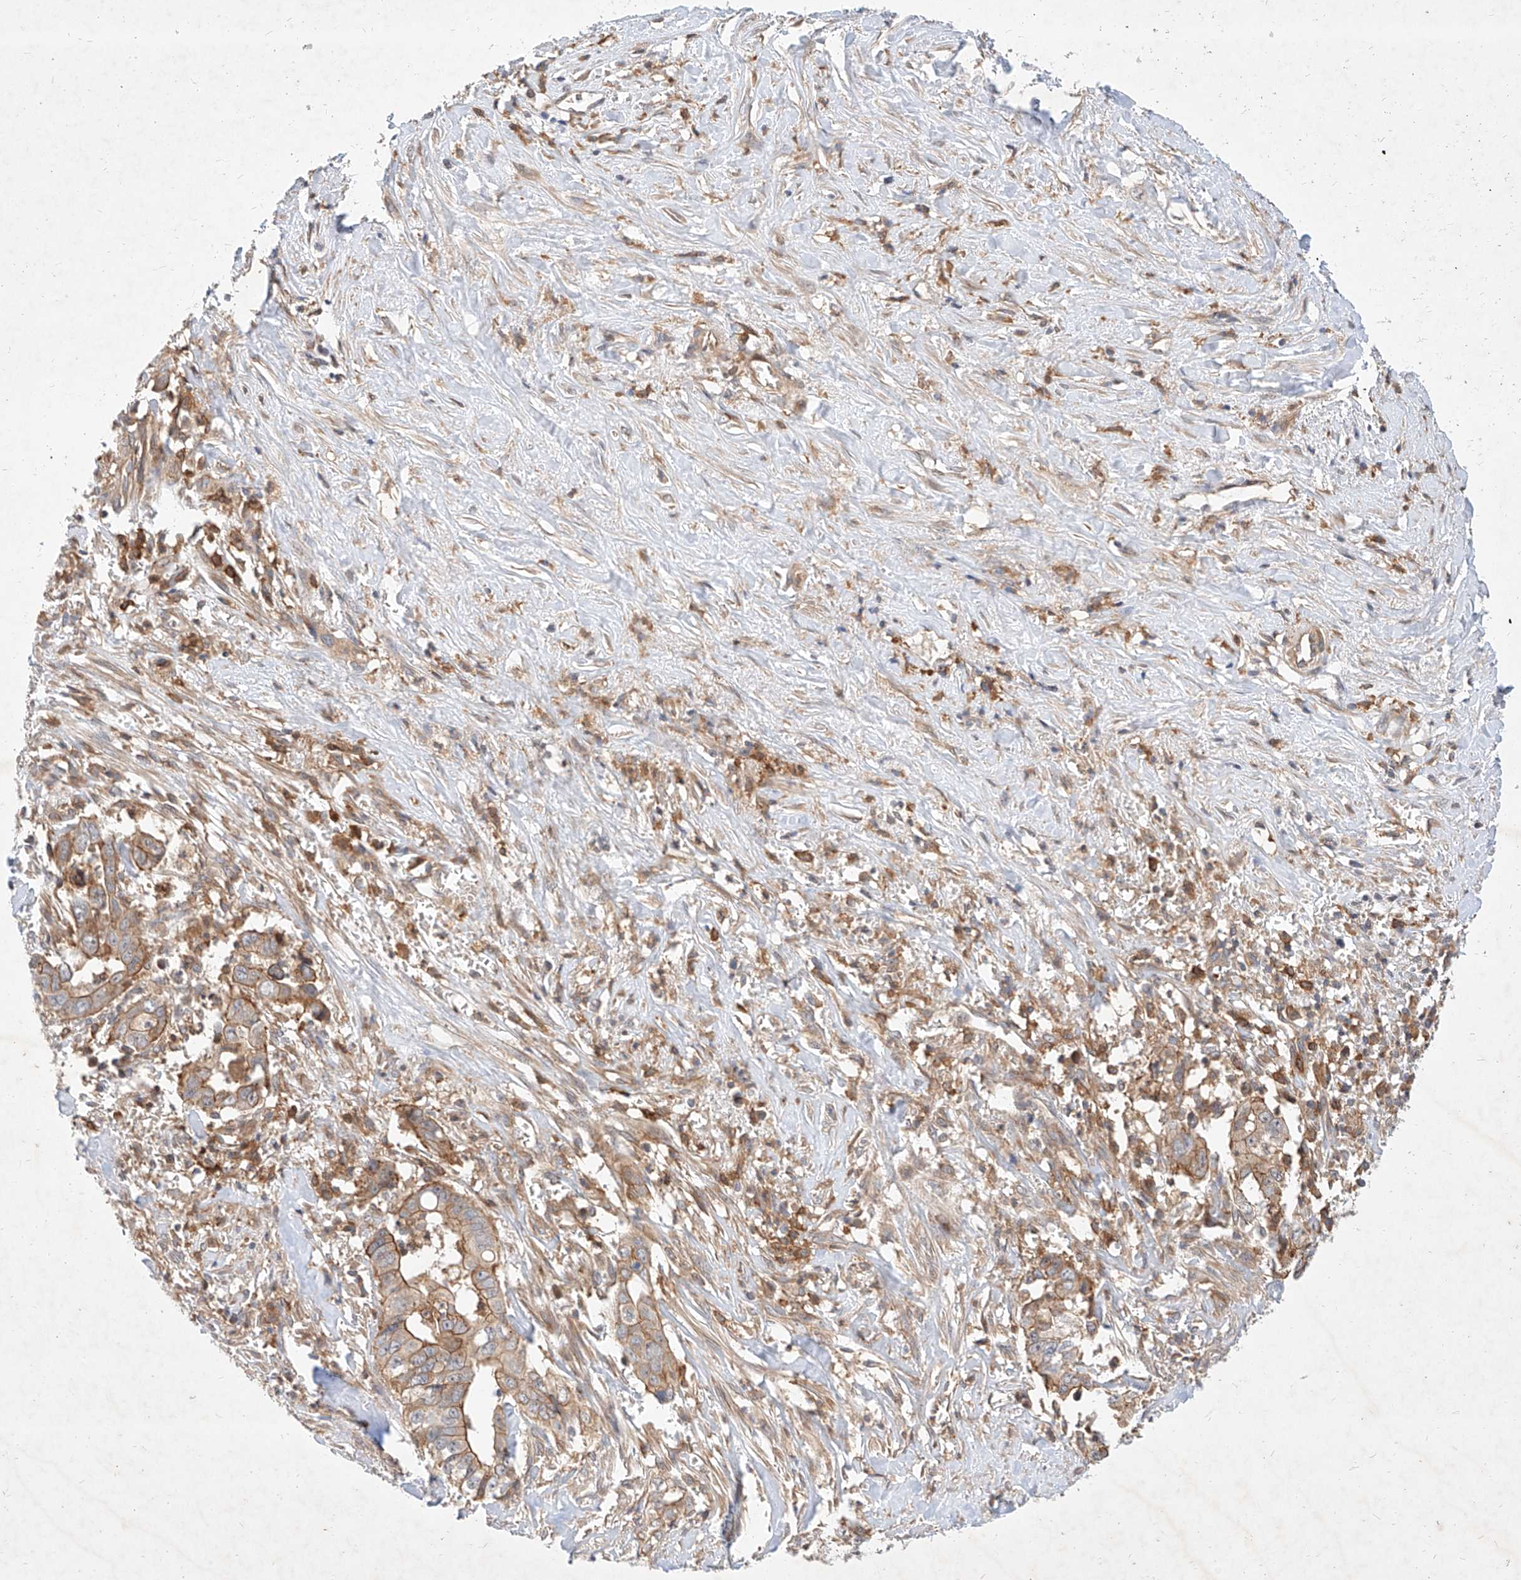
{"staining": {"intensity": "moderate", "quantity": ">75%", "location": "cytoplasmic/membranous"}, "tissue": "liver cancer", "cell_type": "Tumor cells", "image_type": "cancer", "snomed": [{"axis": "morphology", "description": "Cholangiocarcinoma"}, {"axis": "topography", "description": "Liver"}], "caption": "The micrograph demonstrates staining of liver cholangiocarcinoma, revealing moderate cytoplasmic/membranous protein staining (brown color) within tumor cells.", "gene": "NFAM1", "patient": {"sex": "female", "age": 79}}